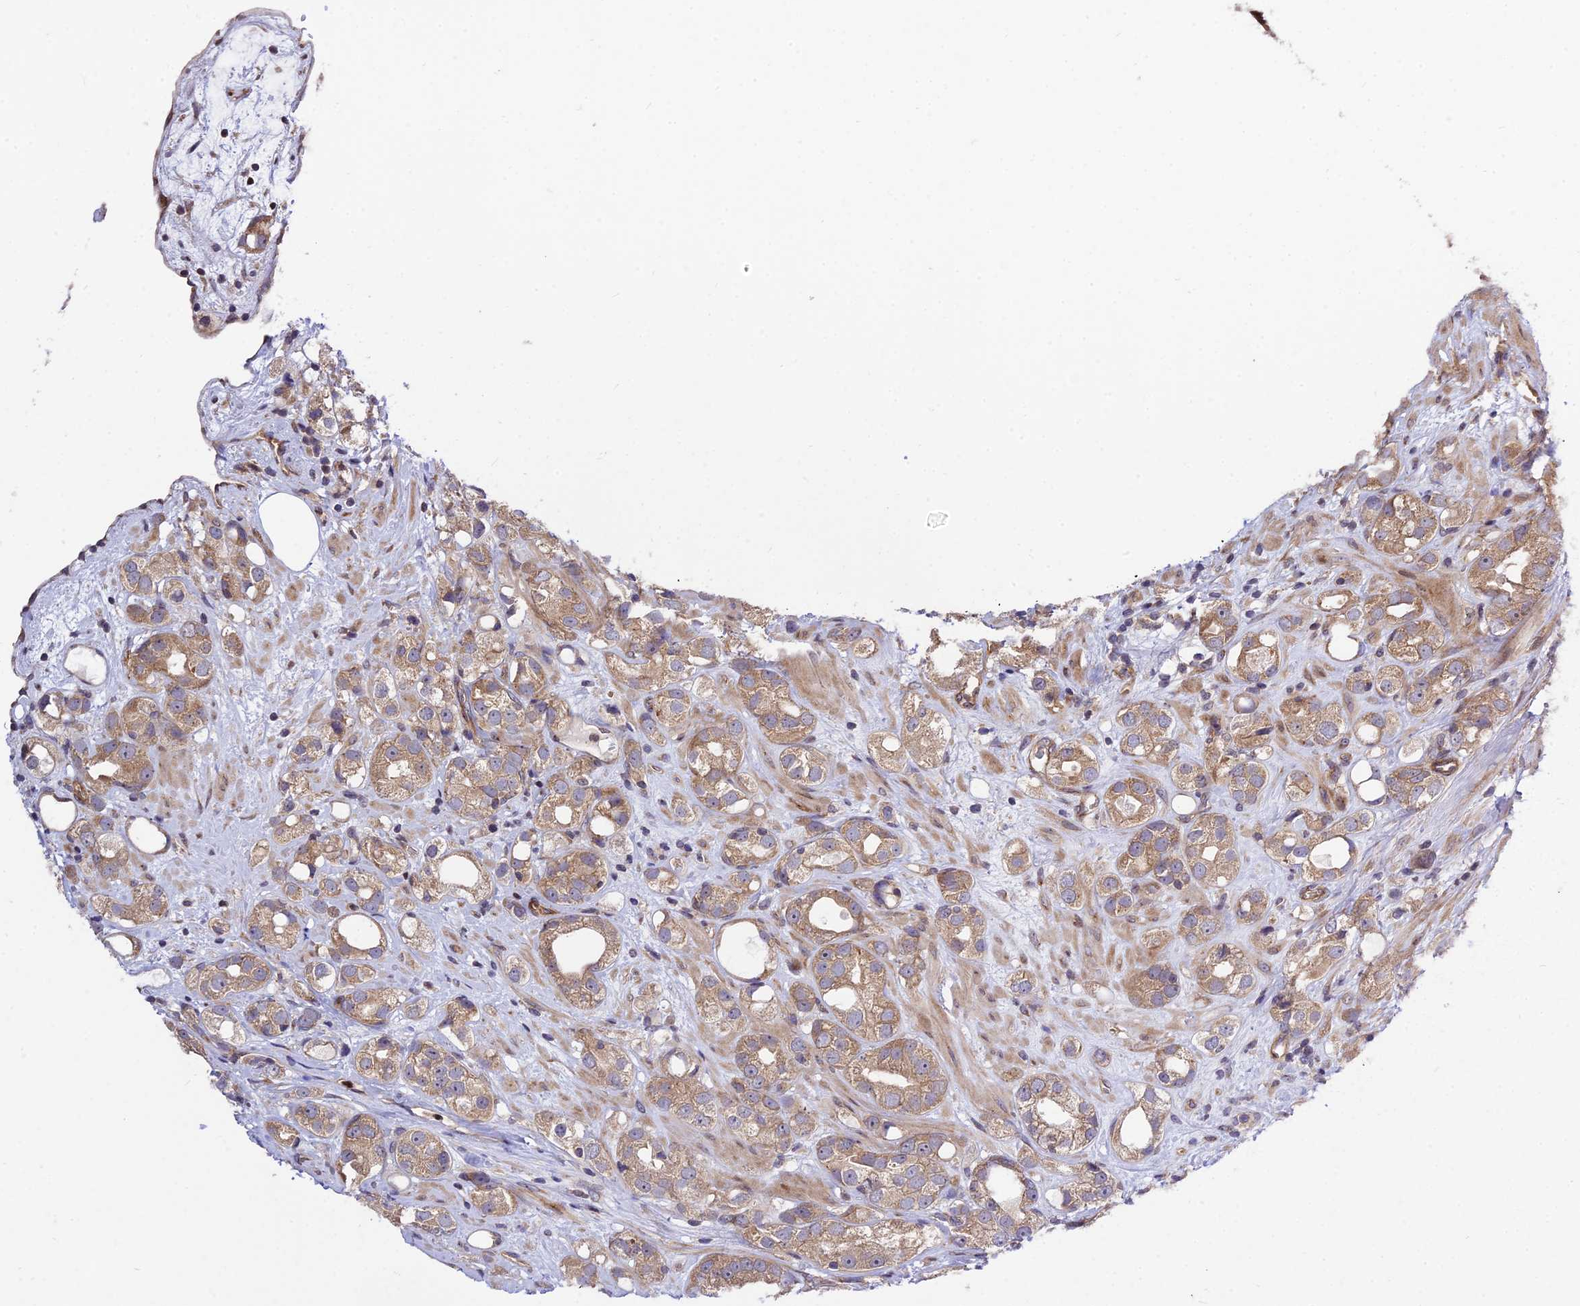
{"staining": {"intensity": "moderate", "quantity": ">75%", "location": "cytoplasmic/membranous"}, "tissue": "prostate cancer", "cell_type": "Tumor cells", "image_type": "cancer", "snomed": [{"axis": "morphology", "description": "Adenocarcinoma, NOS"}, {"axis": "topography", "description": "Prostate"}], "caption": "Protein analysis of prostate cancer tissue exhibits moderate cytoplasmic/membranous positivity in about >75% of tumor cells.", "gene": "SMG6", "patient": {"sex": "male", "age": 79}}